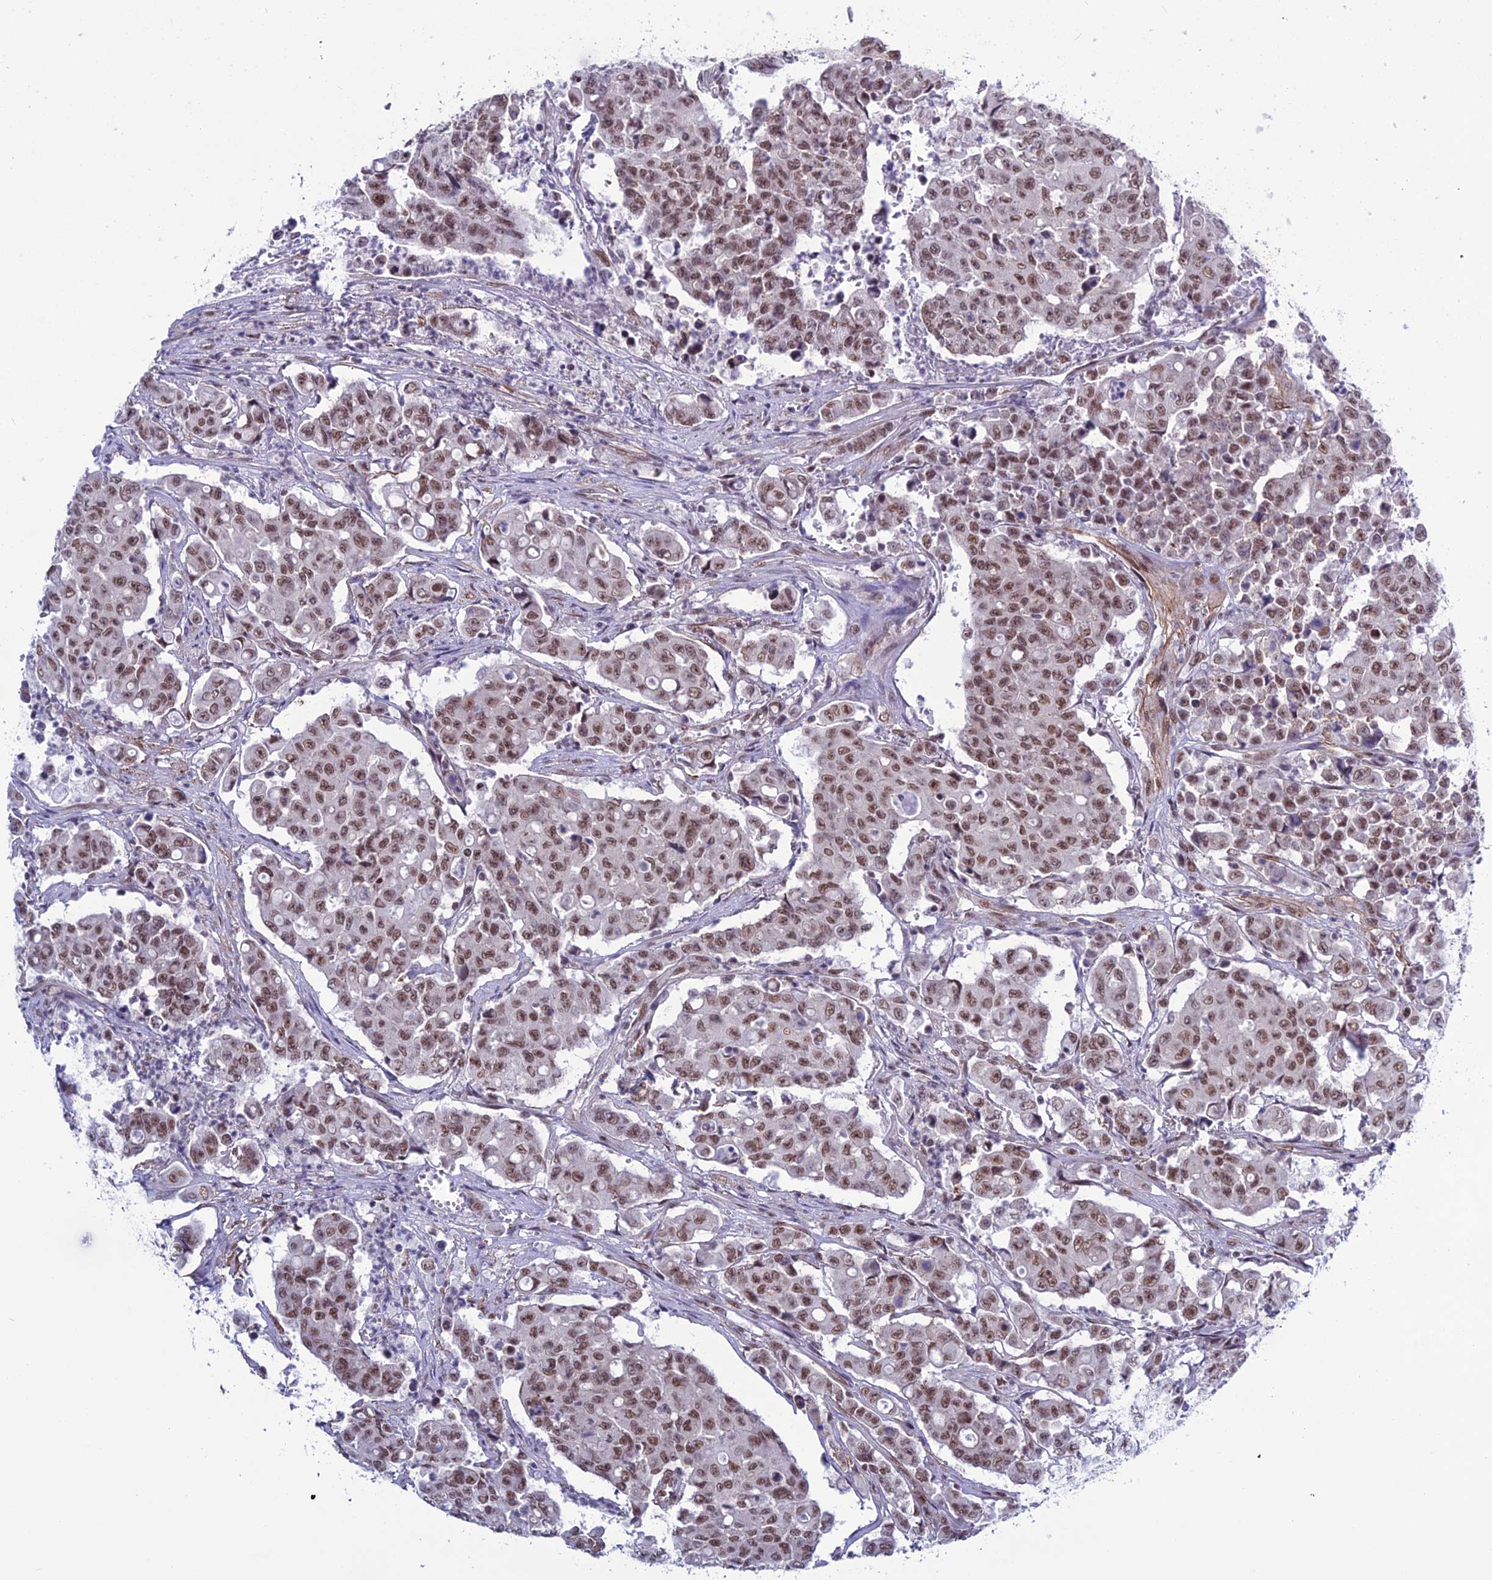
{"staining": {"intensity": "moderate", "quantity": ">75%", "location": "nuclear"}, "tissue": "colorectal cancer", "cell_type": "Tumor cells", "image_type": "cancer", "snomed": [{"axis": "morphology", "description": "Adenocarcinoma, NOS"}, {"axis": "topography", "description": "Colon"}], "caption": "Colorectal adenocarcinoma was stained to show a protein in brown. There is medium levels of moderate nuclear staining in approximately >75% of tumor cells. (DAB = brown stain, brightfield microscopy at high magnification).", "gene": "U2AF1", "patient": {"sex": "male", "age": 51}}